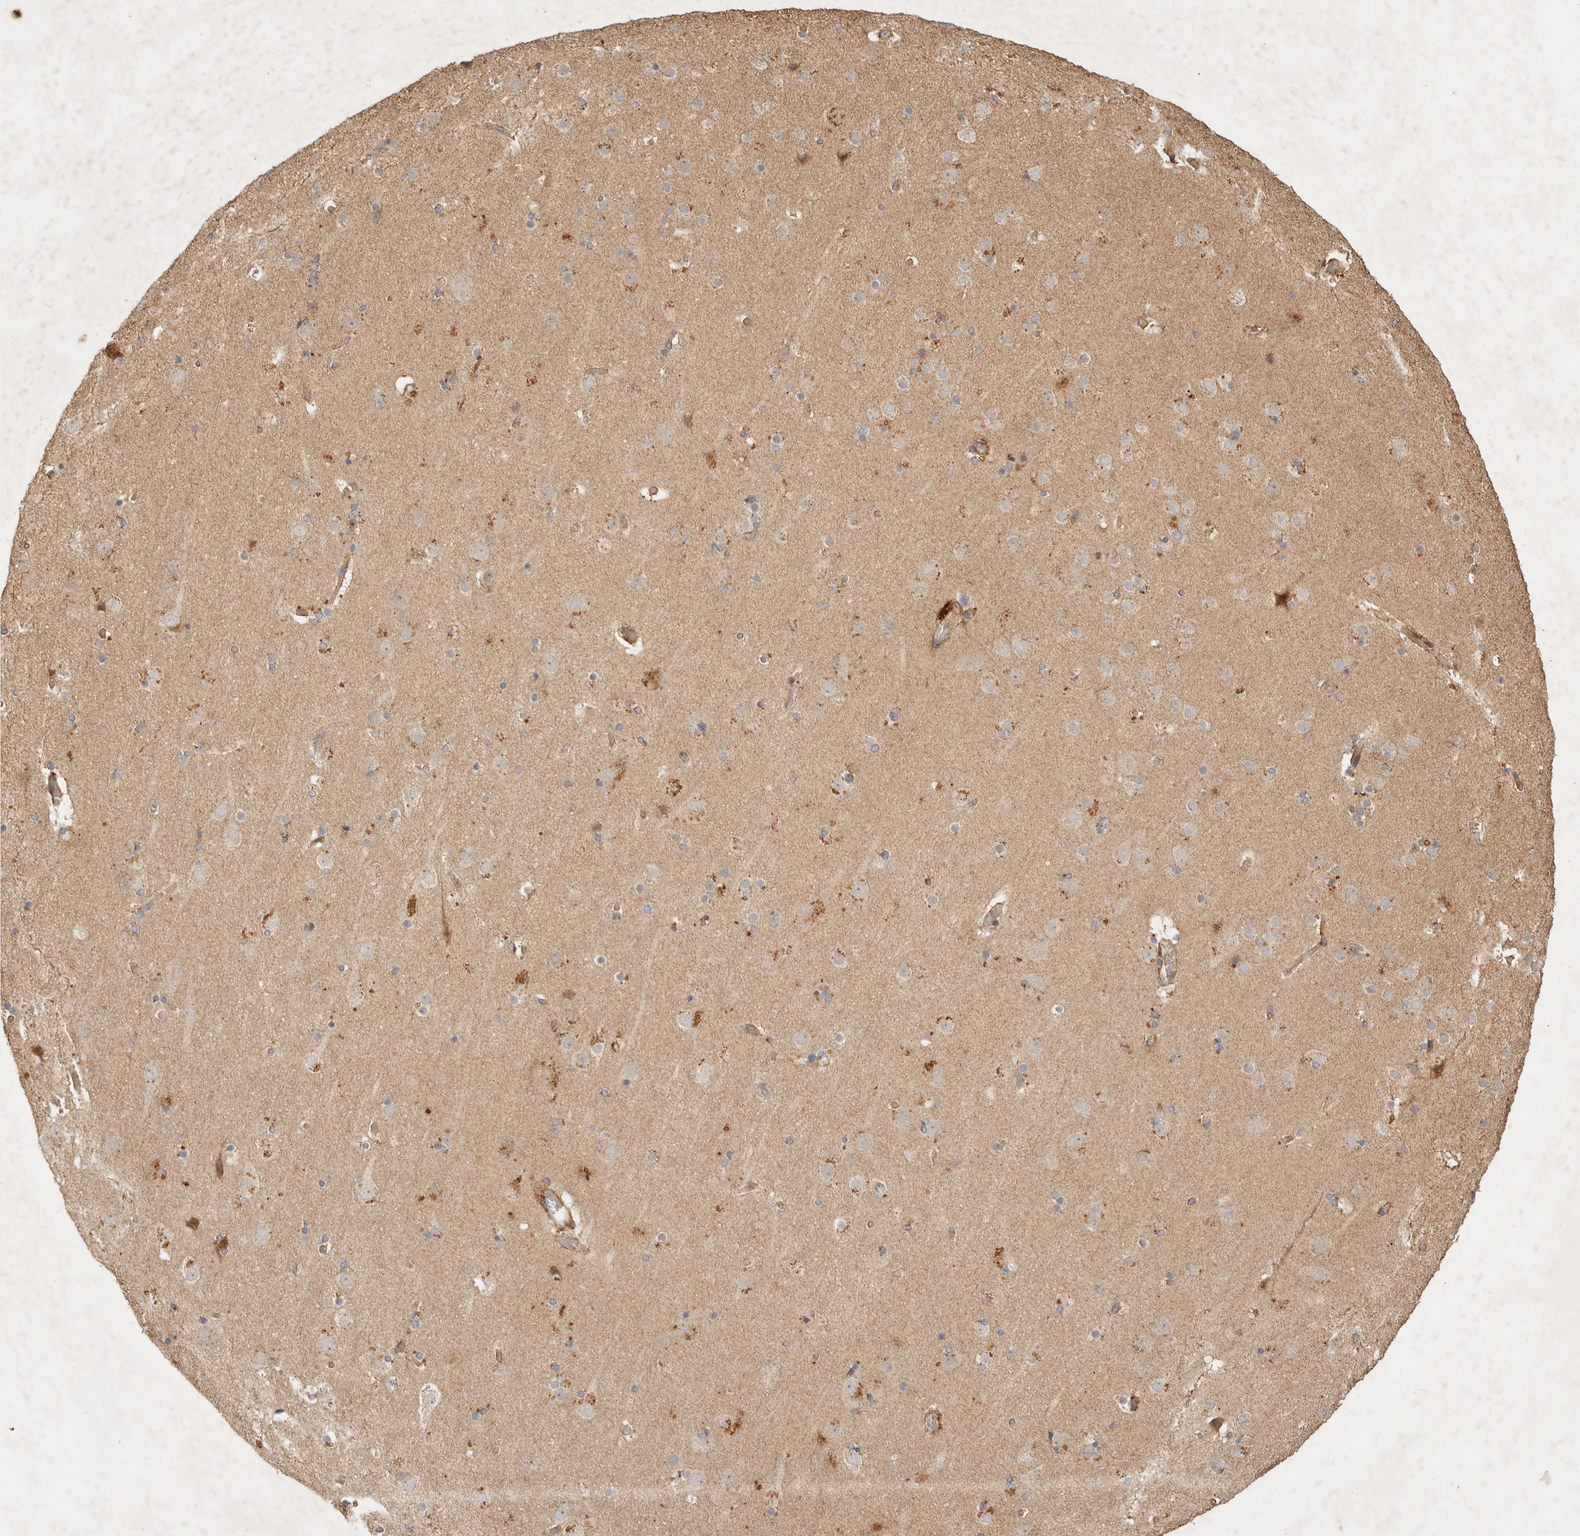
{"staining": {"intensity": "moderate", "quantity": ">75%", "location": "cytoplasmic/membranous"}, "tissue": "cerebral cortex", "cell_type": "Endothelial cells", "image_type": "normal", "snomed": [{"axis": "morphology", "description": "Normal tissue, NOS"}, {"axis": "topography", "description": "Cerebral cortex"}], "caption": "Immunohistochemistry staining of unremarkable cerebral cortex, which exhibits medium levels of moderate cytoplasmic/membranous expression in about >75% of endothelial cells indicating moderate cytoplasmic/membranous protein expression. The staining was performed using DAB (brown) for protein detection and nuclei were counterstained in hematoxylin (blue).", "gene": "CLEC4C", "patient": {"sex": "male", "age": 57}}